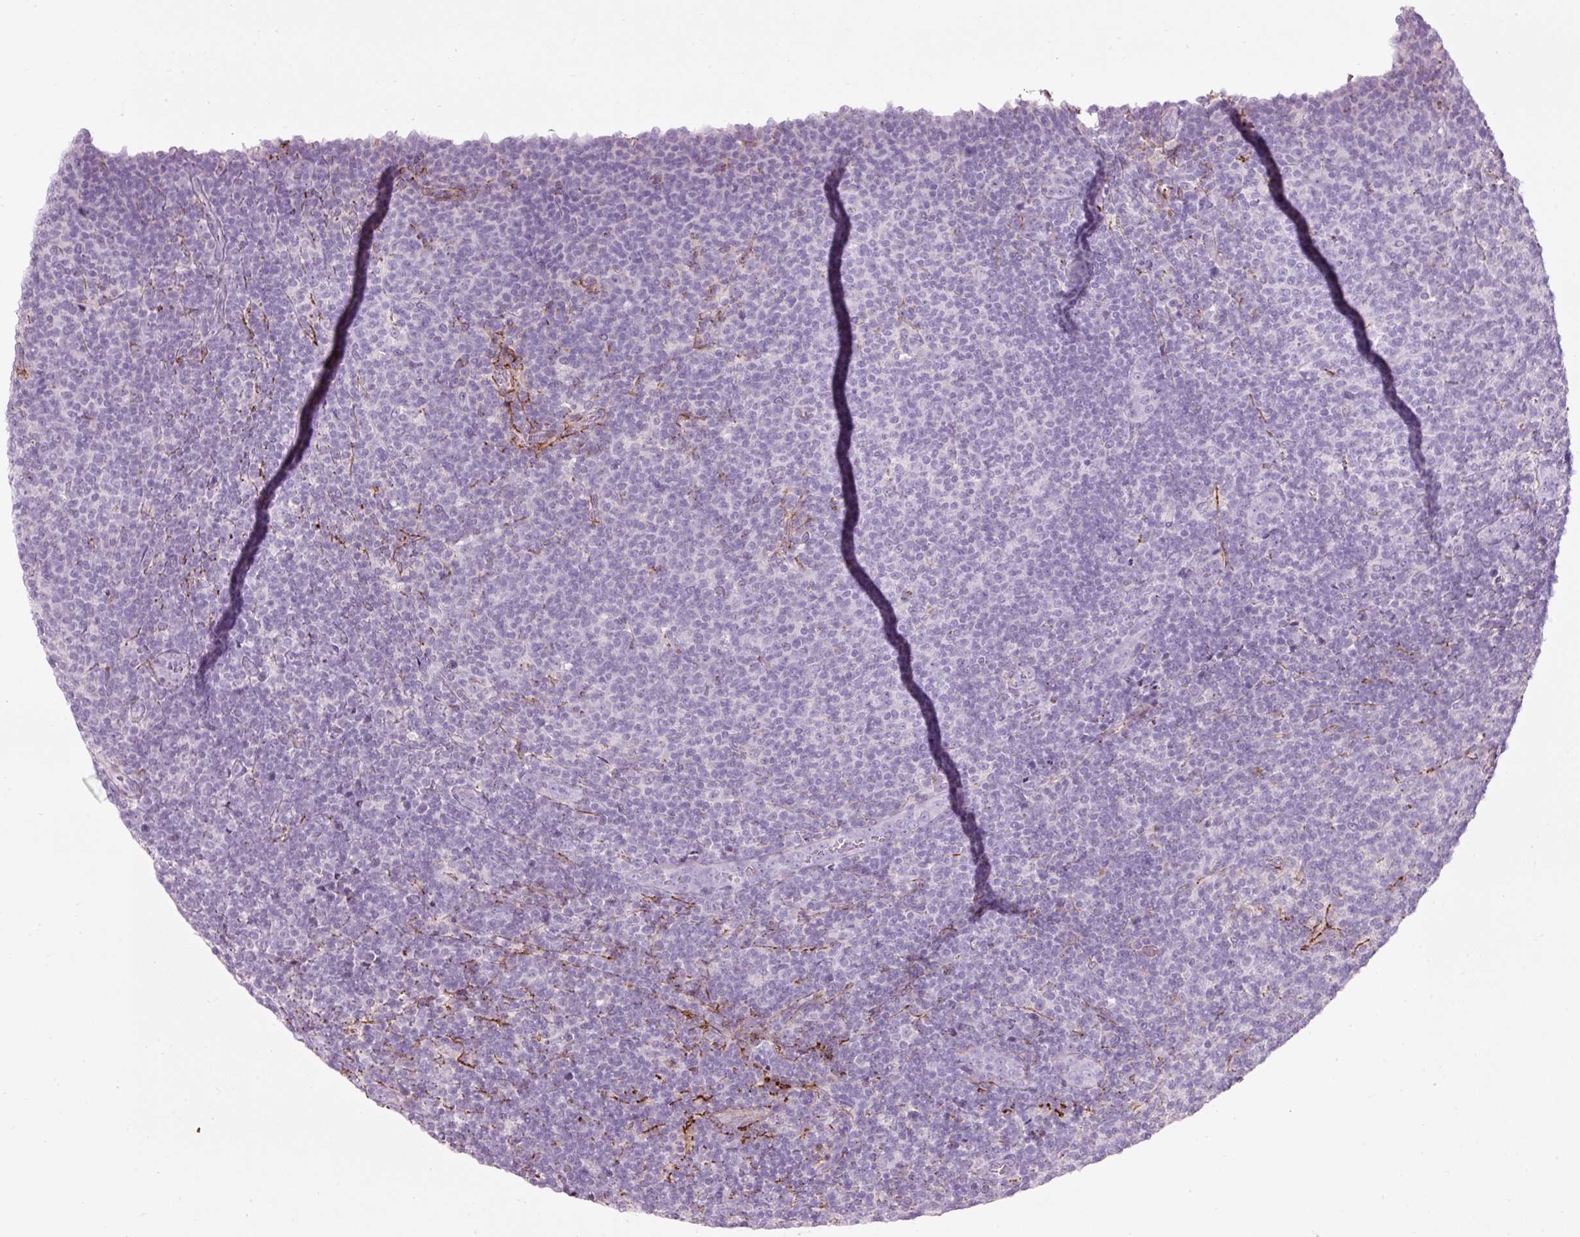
{"staining": {"intensity": "negative", "quantity": "none", "location": "none"}, "tissue": "lymphoma", "cell_type": "Tumor cells", "image_type": "cancer", "snomed": [{"axis": "morphology", "description": "Malignant lymphoma, non-Hodgkin's type, Low grade"}, {"axis": "topography", "description": "Lymph node"}], "caption": "Lymphoma stained for a protein using immunohistochemistry (IHC) reveals no staining tumor cells.", "gene": "MFAP4", "patient": {"sex": "male", "age": 66}}